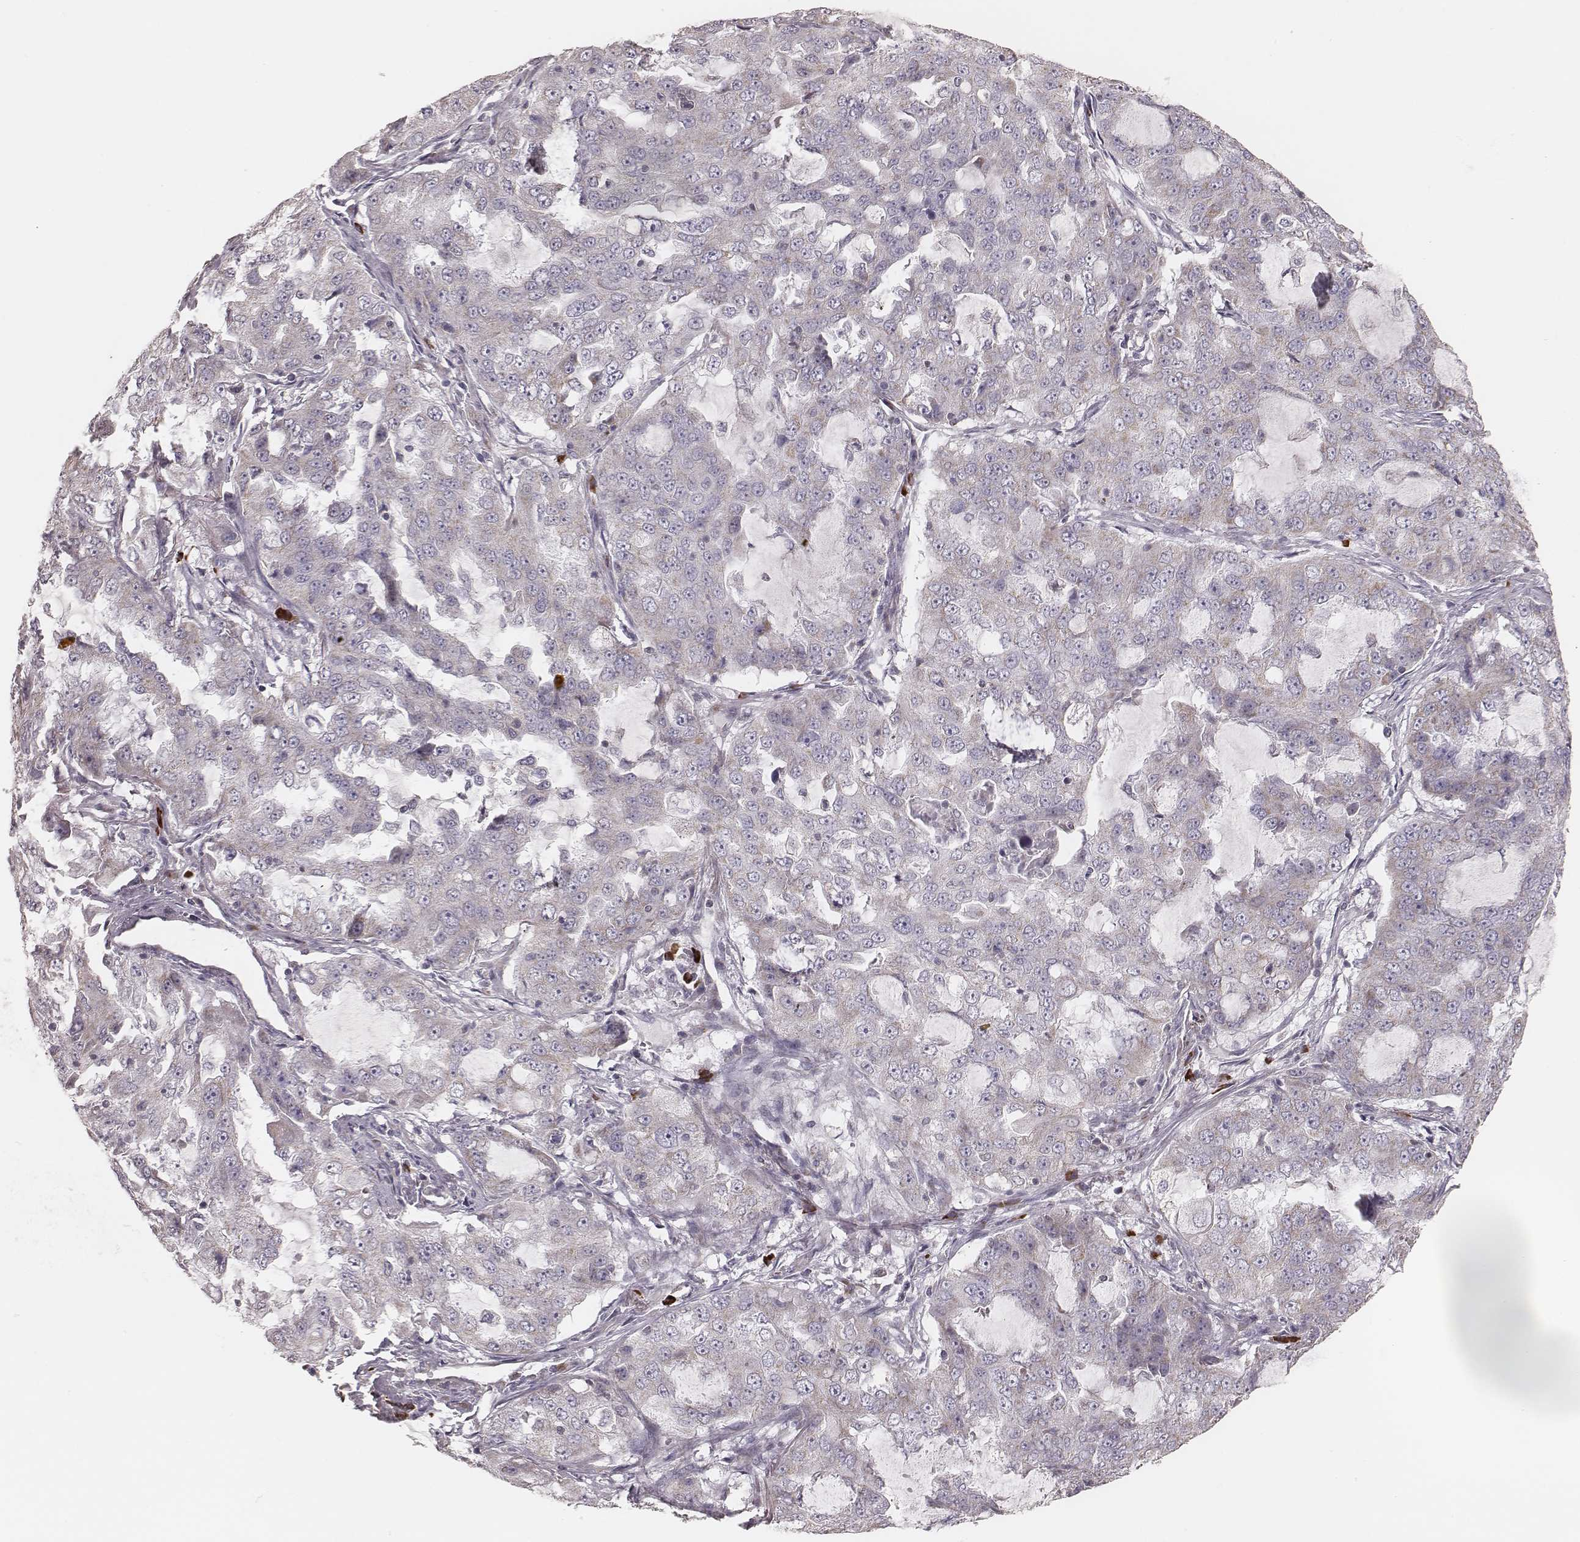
{"staining": {"intensity": "weak", "quantity": "<25%", "location": "cytoplasmic/membranous"}, "tissue": "lung cancer", "cell_type": "Tumor cells", "image_type": "cancer", "snomed": [{"axis": "morphology", "description": "Adenocarcinoma, NOS"}, {"axis": "topography", "description": "Lung"}], "caption": "Immunohistochemistry (IHC) of human lung cancer (adenocarcinoma) displays no staining in tumor cells.", "gene": "KIF5C", "patient": {"sex": "female", "age": 61}}